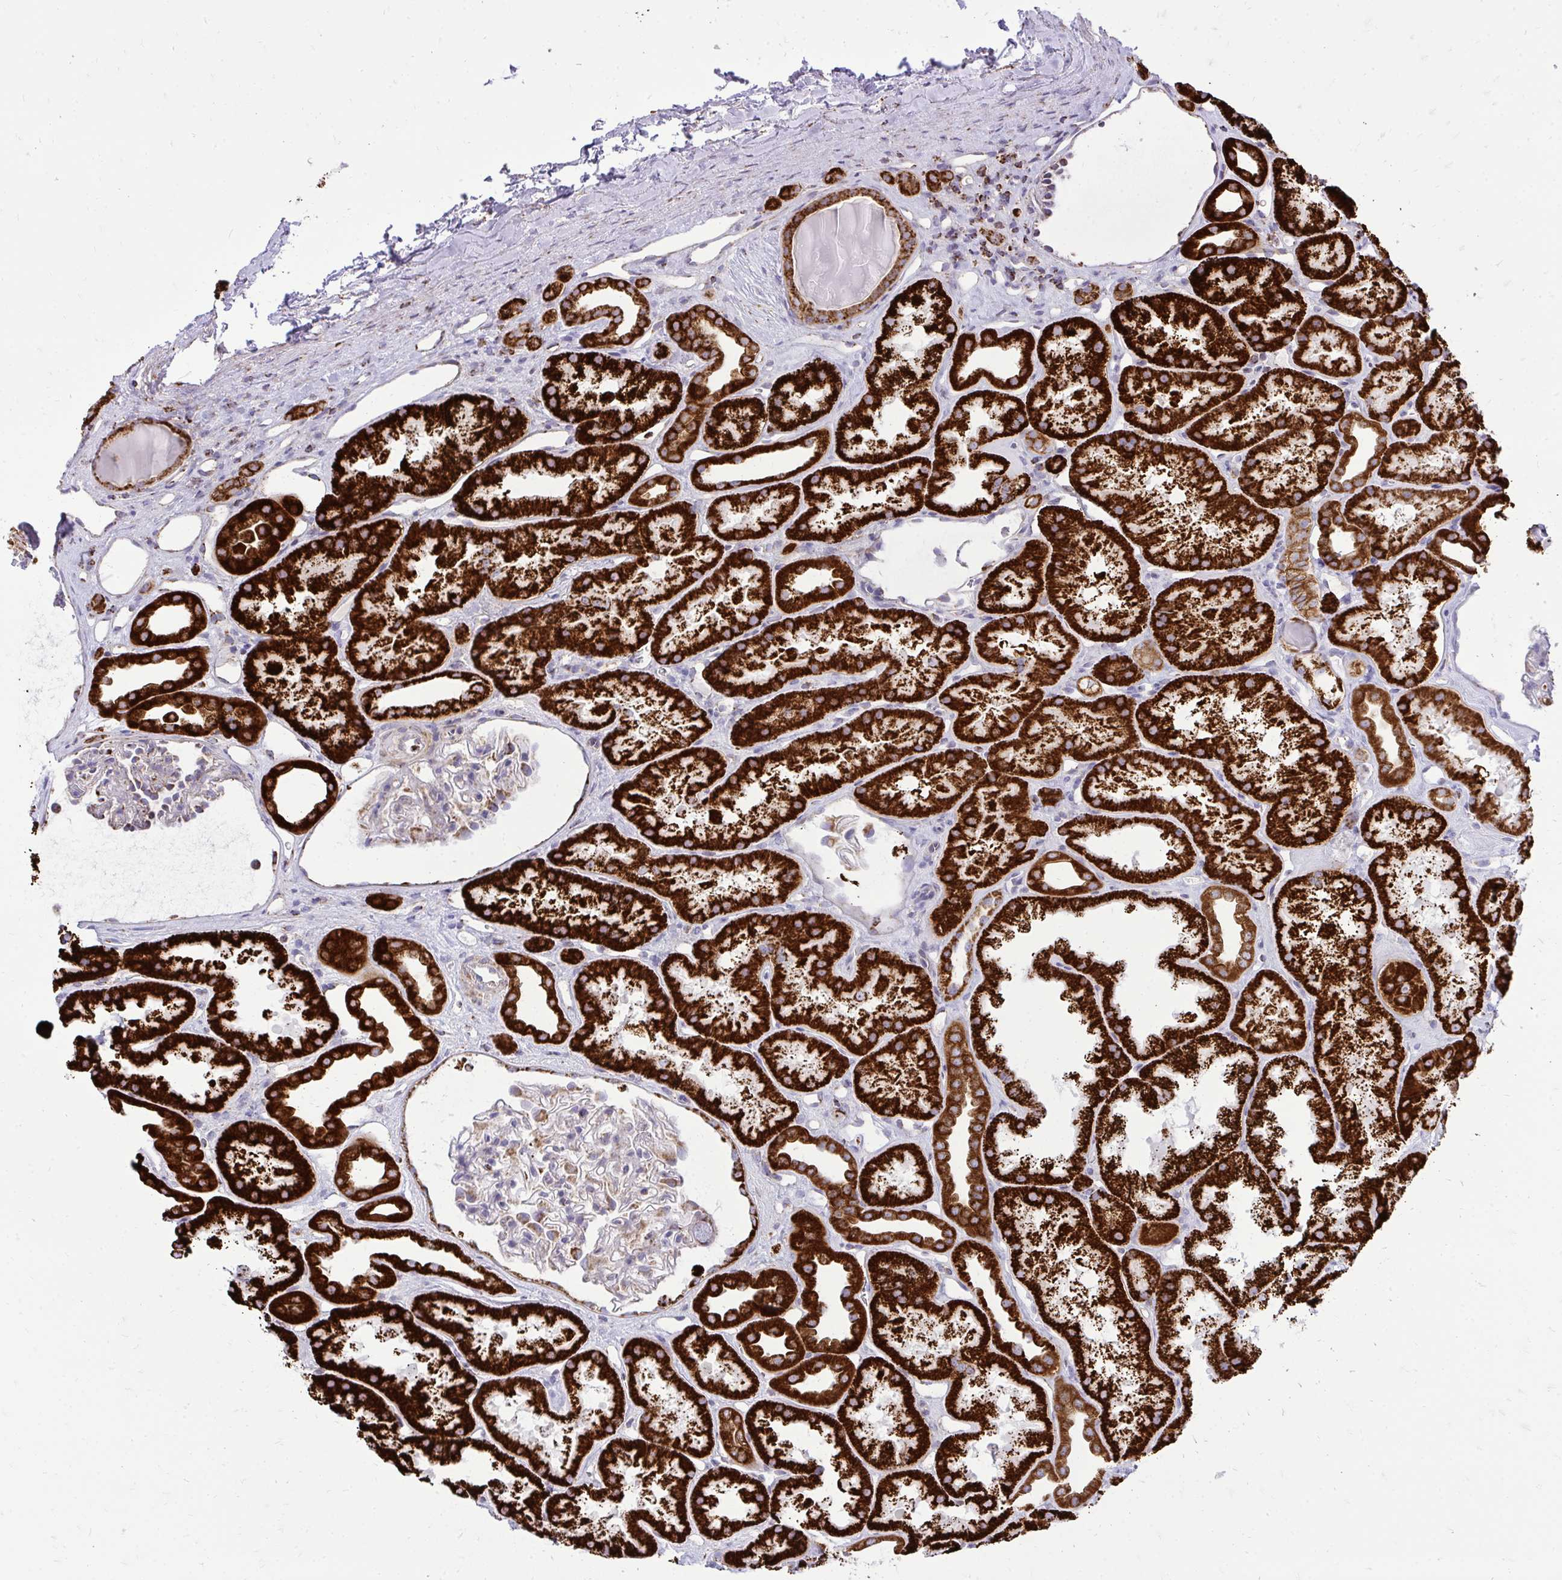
{"staining": {"intensity": "negative", "quantity": "none", "location": "none"}, "tissue": "kidney", "cell_type": "Cells in glomeruli", "image_type": "normal", "snomed": [{"axis": "morphology", "description": "Normal tissue, NOS"}, {"axis": "topography", "description": "Kidney"}], "caption": "Cells in glomeruli are negative for brown protein staining in unremarkable kidney.", "gene": "SPTBN2", "patient": {"sex": "male", "age": 61}}